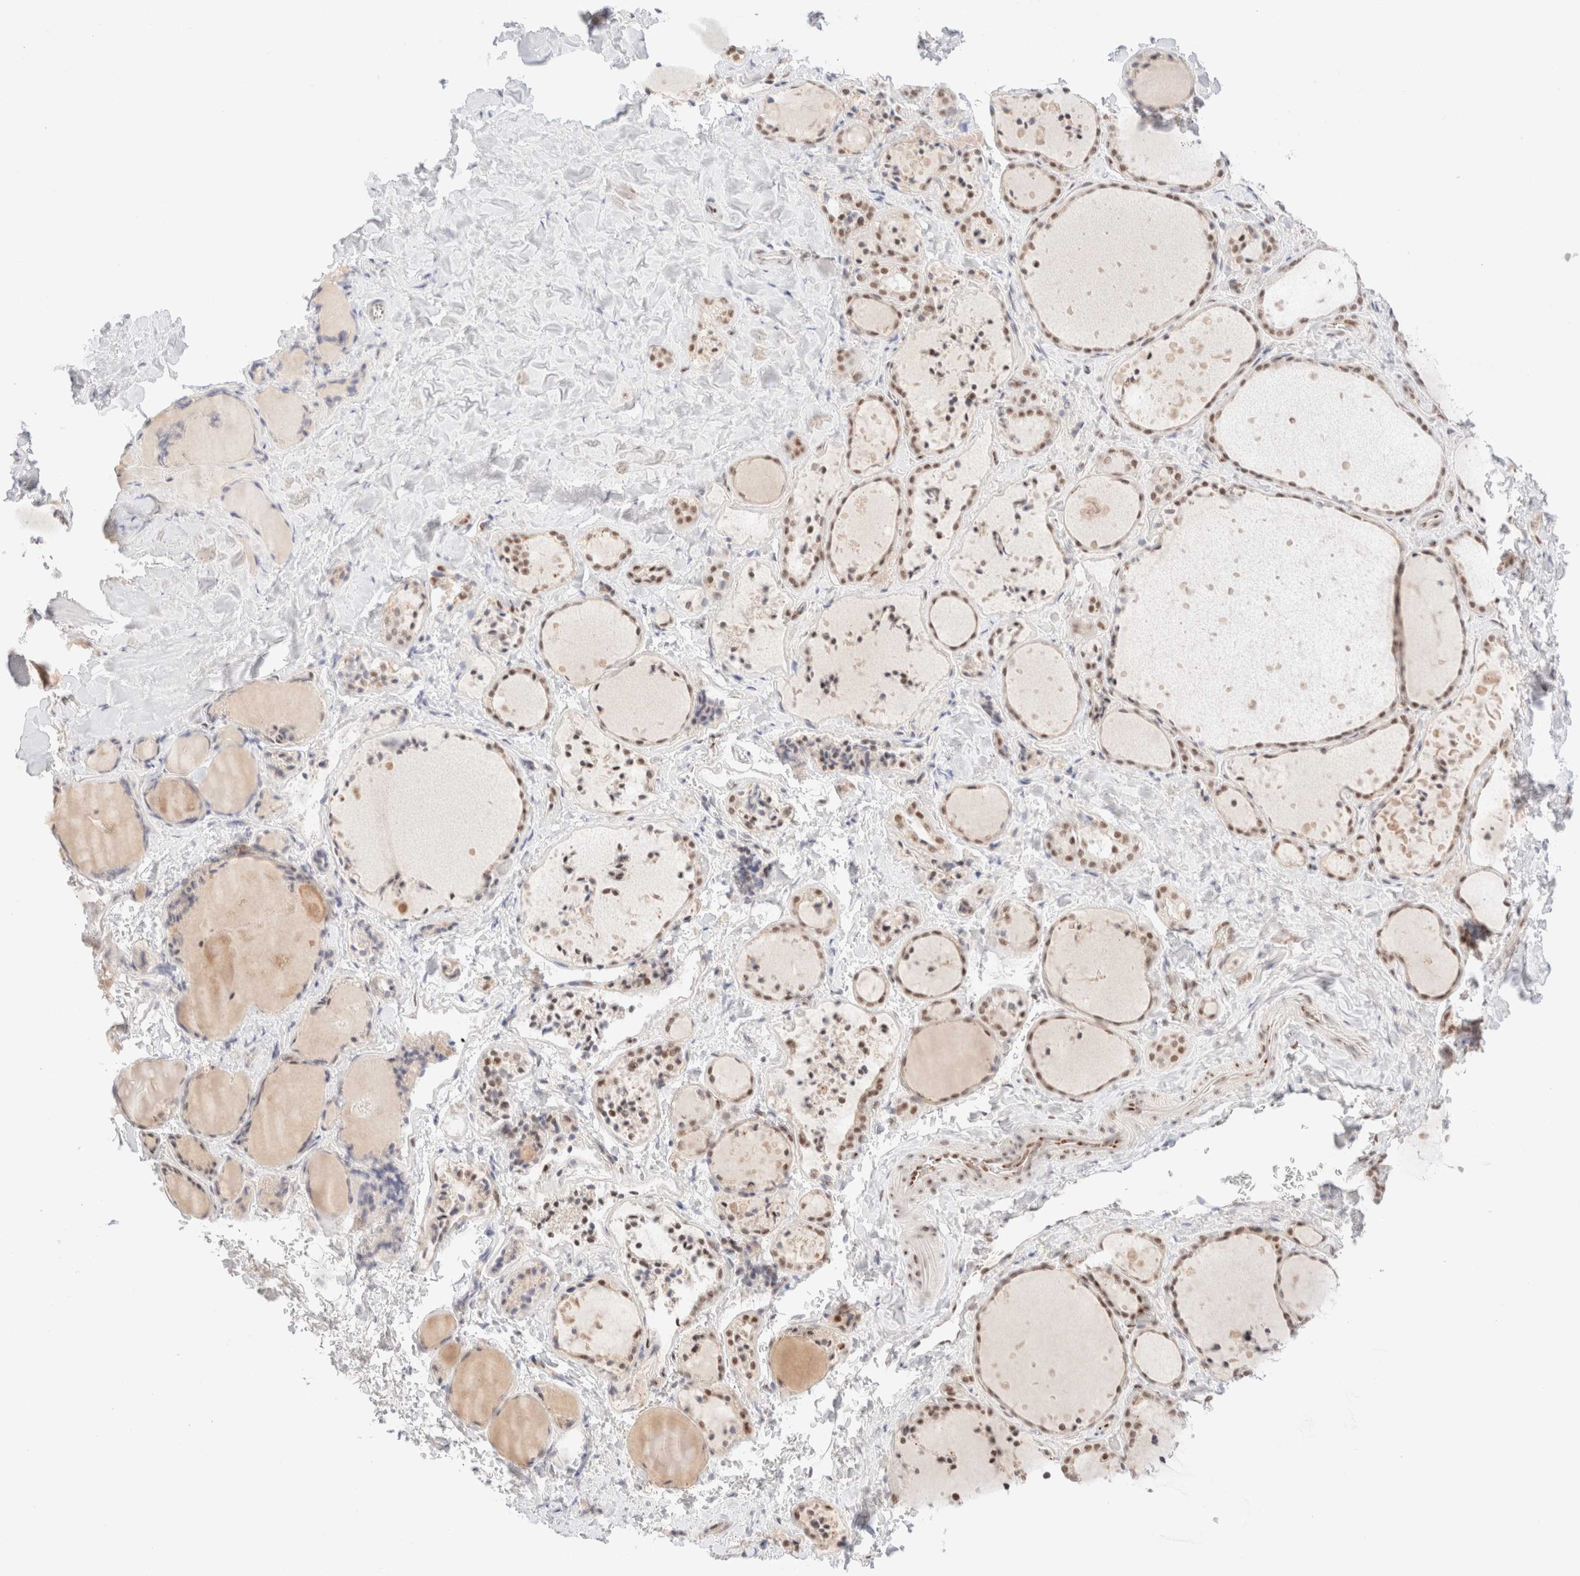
{"staining": {"intensity": "moderate", "quantity": ">75%", "location": "nuclear"}, "tissue": "thyroid gland", "cell_type": "Glandular cells", "image_type": "normal", "snomed": [{"axis": "morphology", "description": "Normal tissue, NOS"}, {"axis": "topography", "description": "Thyroid gland"}], "caption": "This photomicrograph displays immunohistochemistry staining of unremarkable thyroid gland, with medium moderate nuclear positivity in about >75% of glandular cells.", "gene": "CIC", "patient": {"sex": "female", "age": 44}}